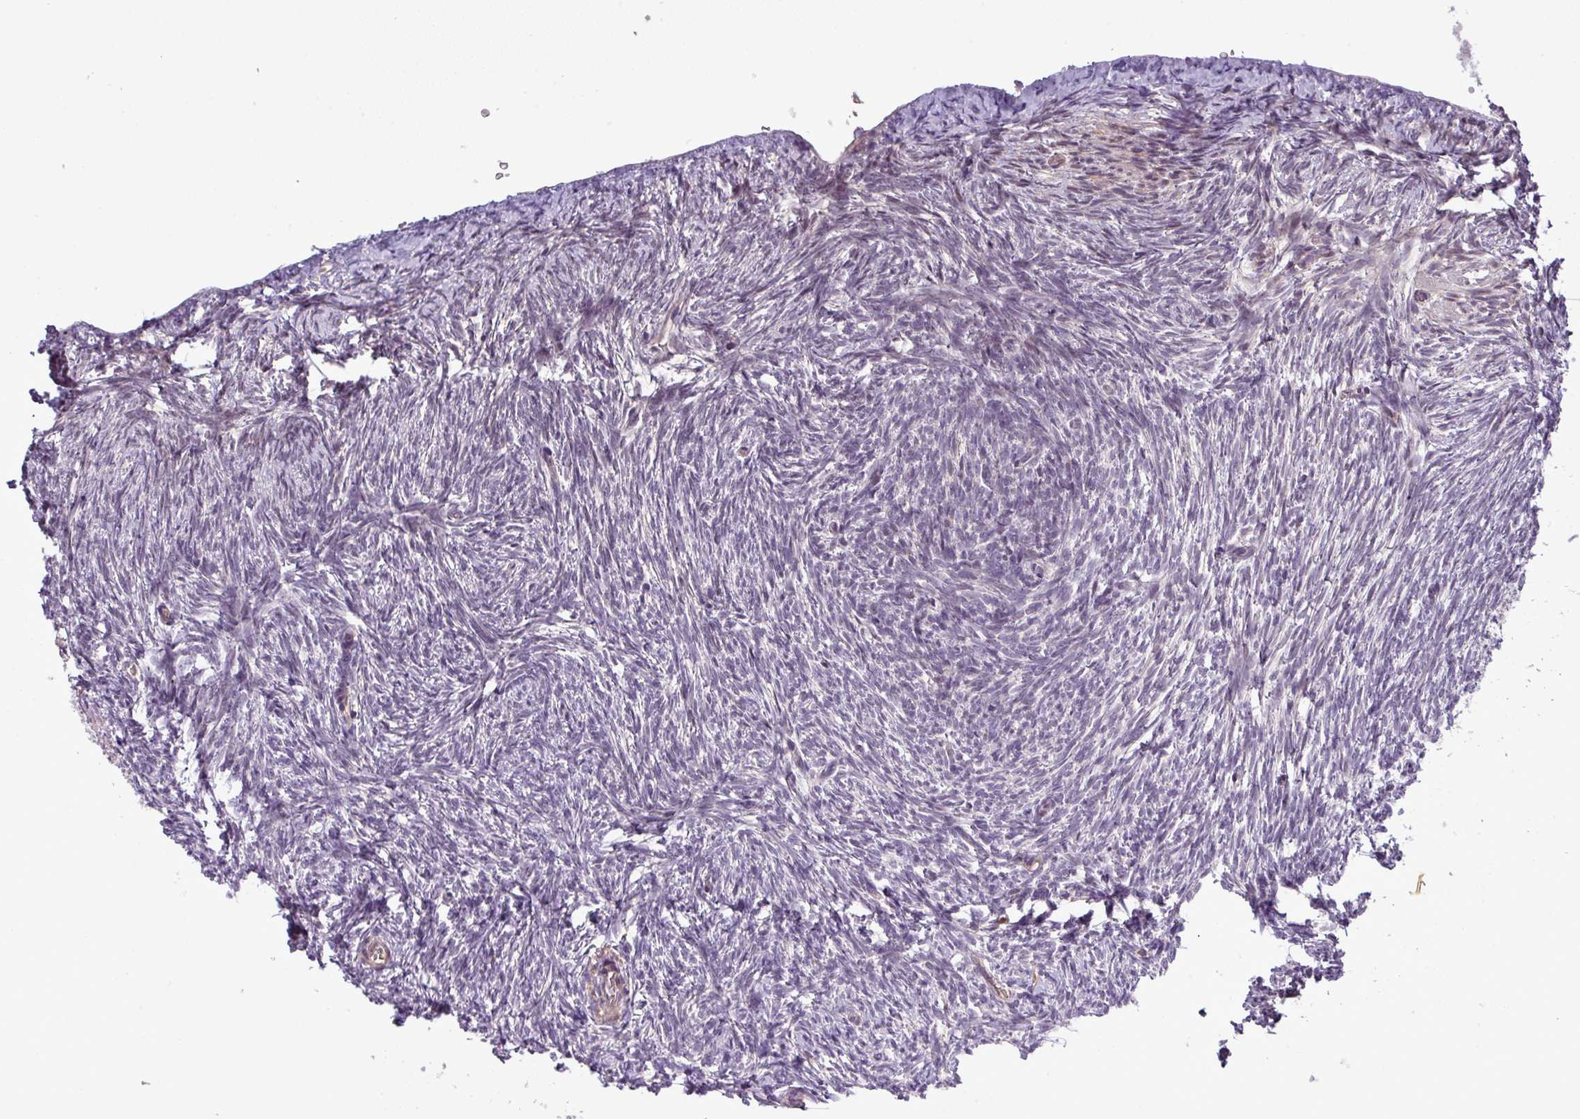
{"staining": {"intensity": "negative", "quantity": "none", "location": "none"}, "tissue": "ovary", "cell_type": "Ovarian stroma cells", "image_type": "normal", "snomed": [{"axis": "morphology", "description": "Normal tissue, NOS"}, {"axis": "topography", "description": "Ovary"}], "caption": "Ovarian stroma cells are negative for protein expression in normal human ovary. (IHC, brightfield microscopy, high magnification).", "gene": "PCDH1", "patient": {"sex": "female", "age": 51}}